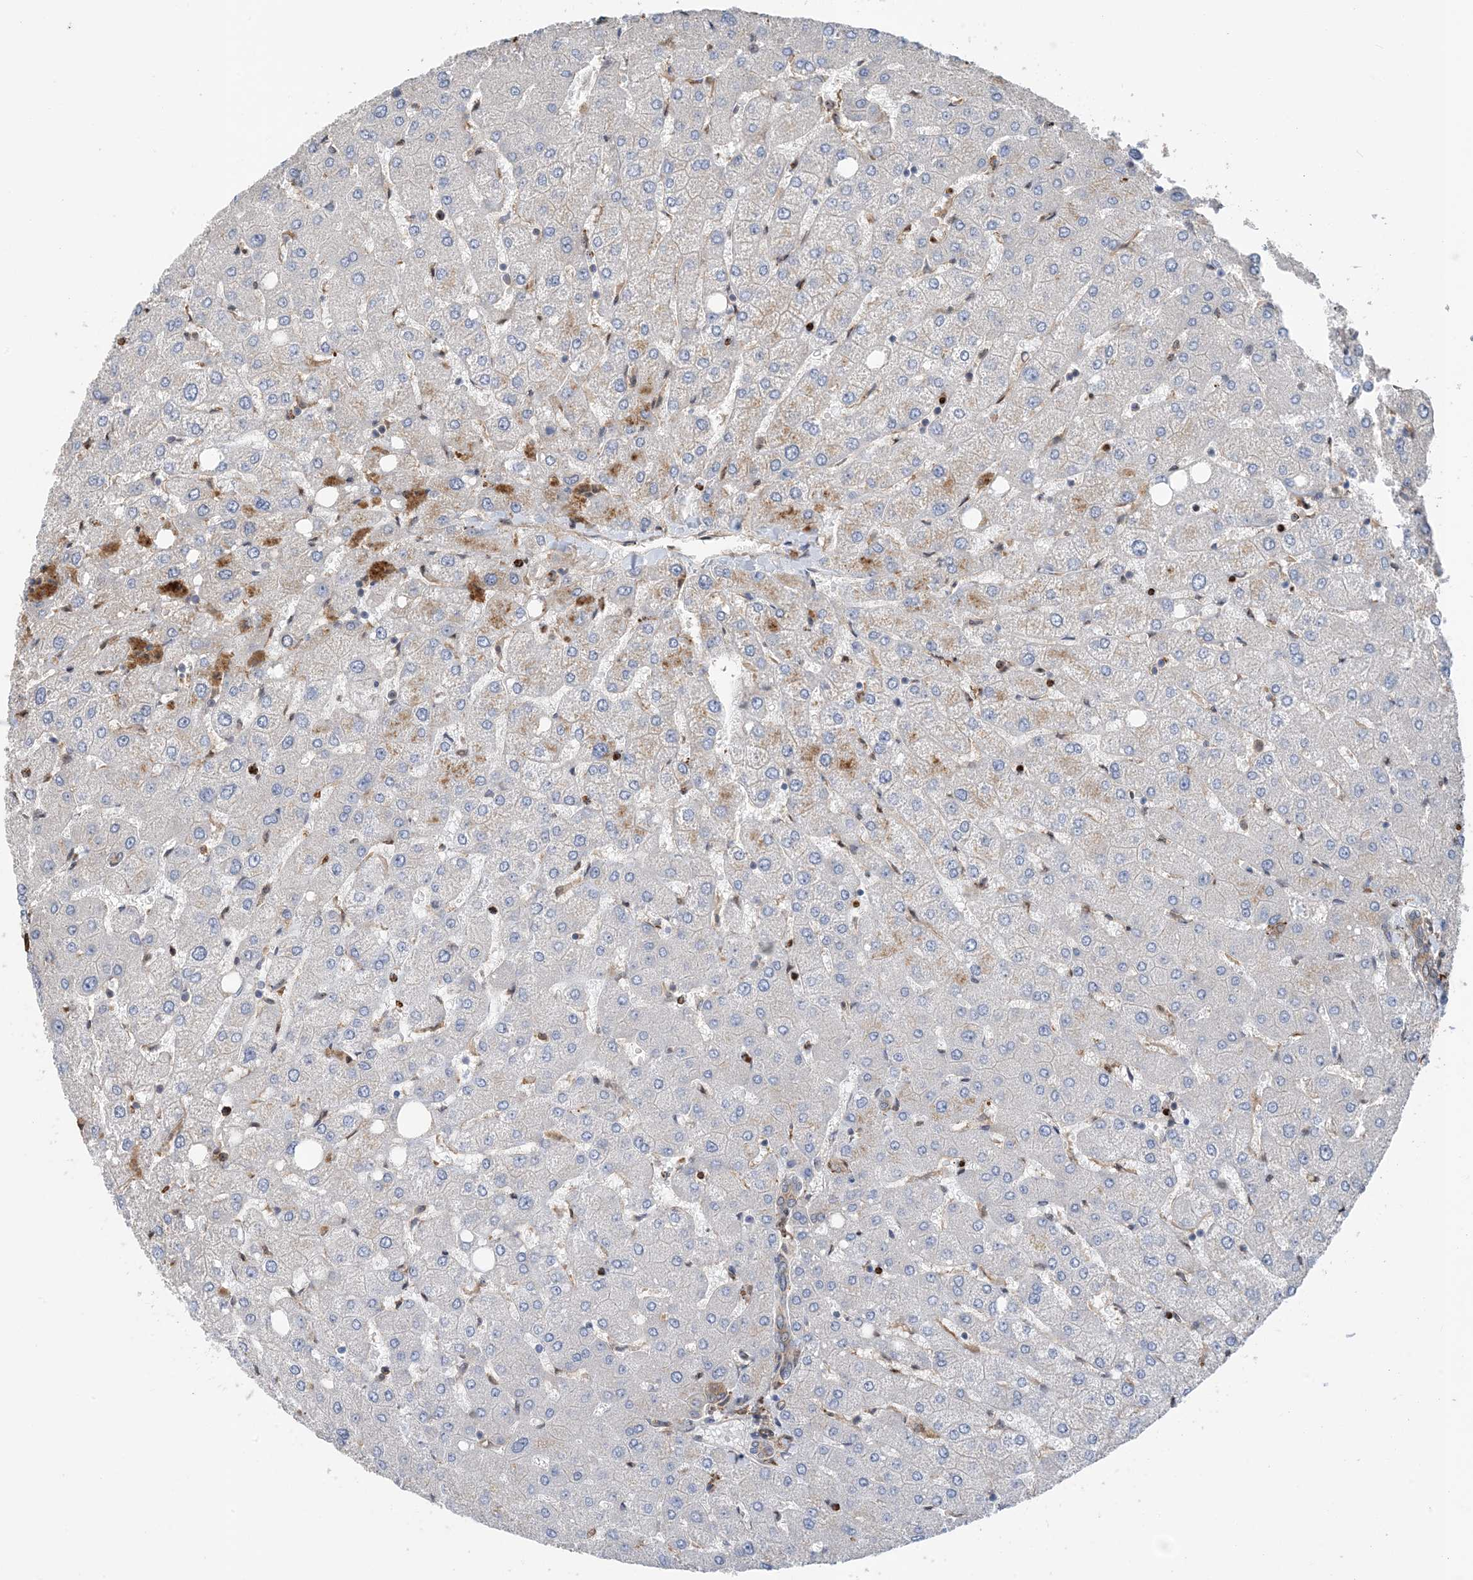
{"staining": {"intensity": "moderate", "quantity": ">75%", "location": "cytoplasmic/membranous"}, "tissue": "liver", "cell_type": "Cholangiocytes", "image_type": "normal", "snomed": [{"axis": "morphology", "description": "Normal tissue, NOS"}, {"axis": "topography", "description": "Liver"}], "caption": "Cholangiocytes show moderate cytoplasmic/membranous expression in approximately >75% of cells in normal liver.", "gene": "HS1BP3", "patient": {"sex": "female", "age": 54}}